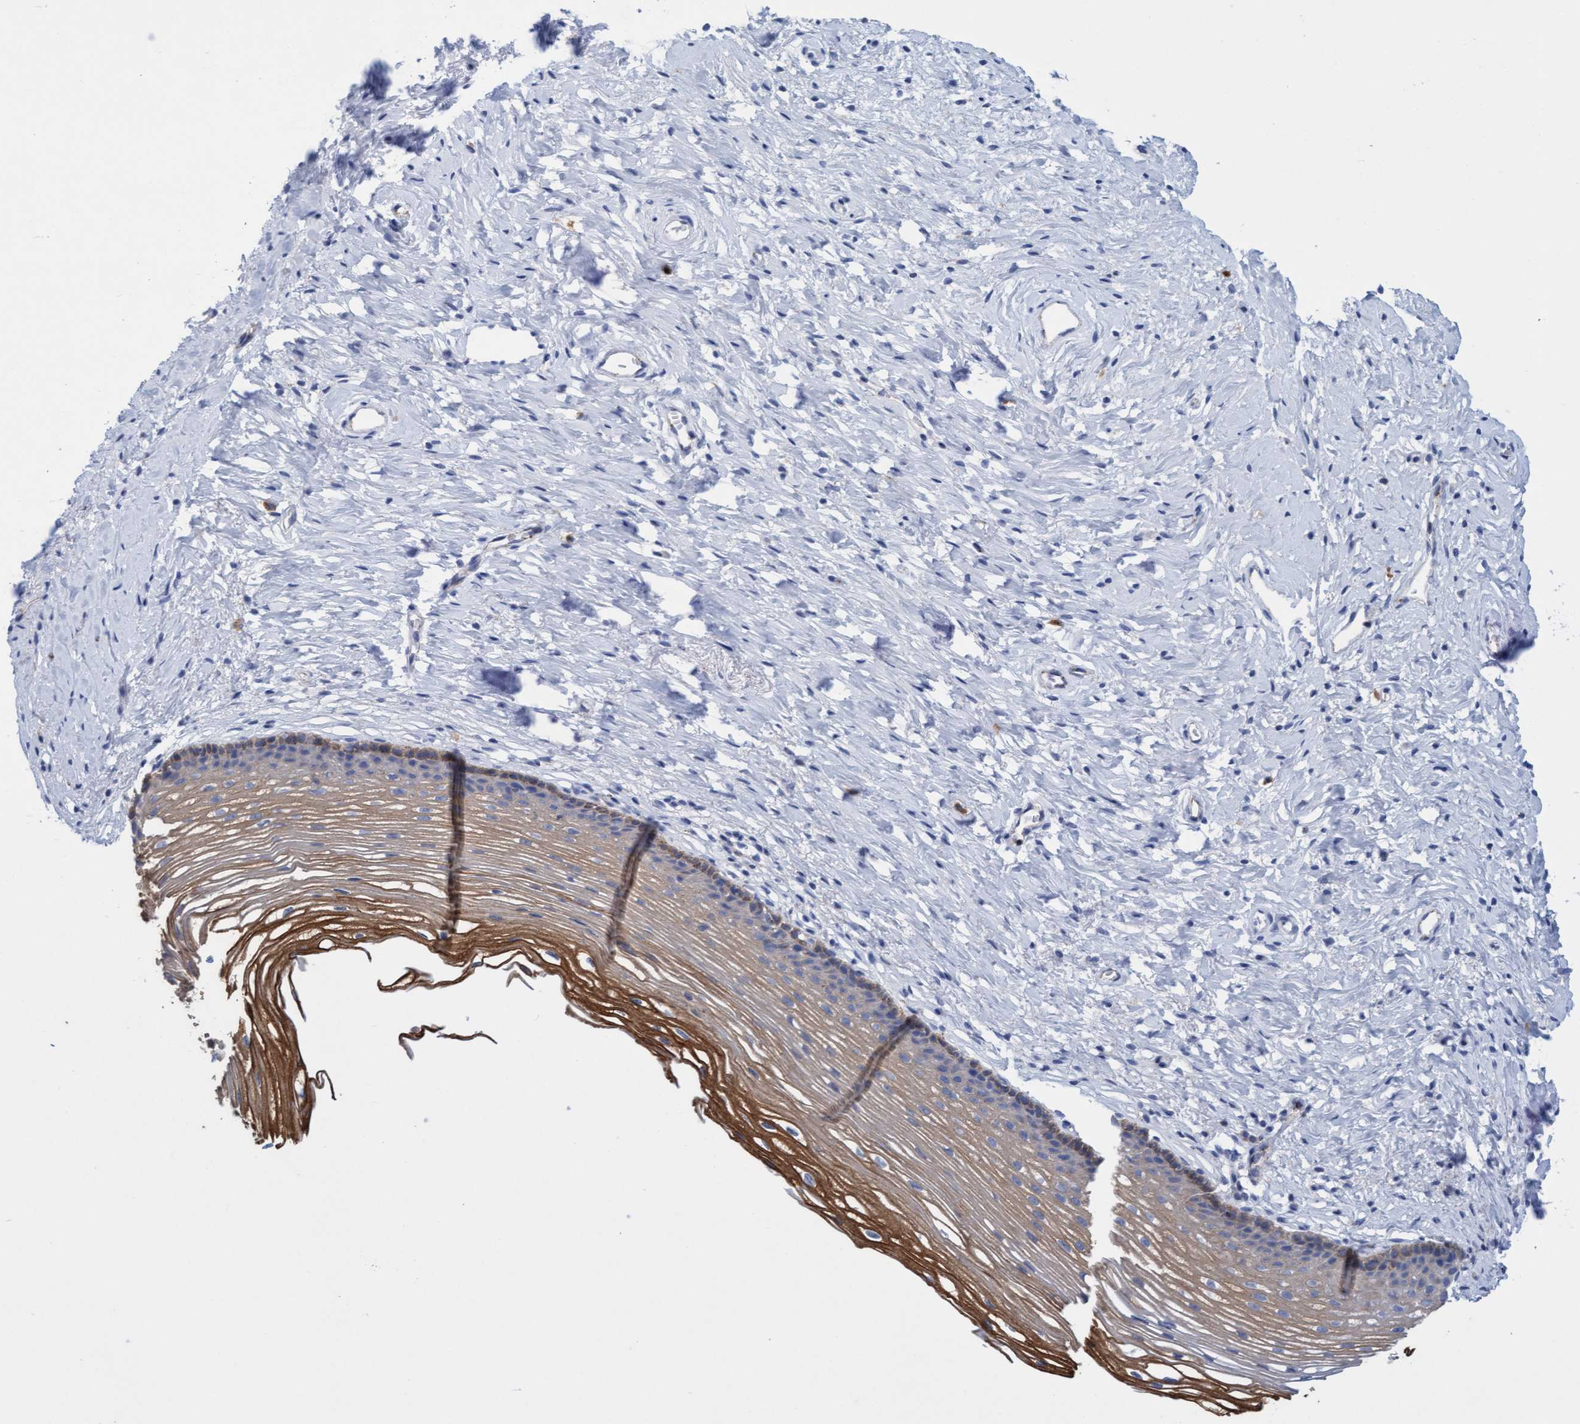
{"staining": {"intensity": "negative", "quantity": "none", "location": "none"}, "tissue": "cervix", "cell_type": "Glandular cells", "image_type": "normal", "snomed": [{"axis": "morphology", "description": "Normal tissue, NOS"}, {"axis": "topography", "description": "Cervix"}], "caption": "Immunohistochemical staining of benign cervix shows no significant positivity in glandular cells. (IHC, brightfield microscopy, high magnification).", "gene": "SGSH", "patient": {"sex": "female", "age": 77}}